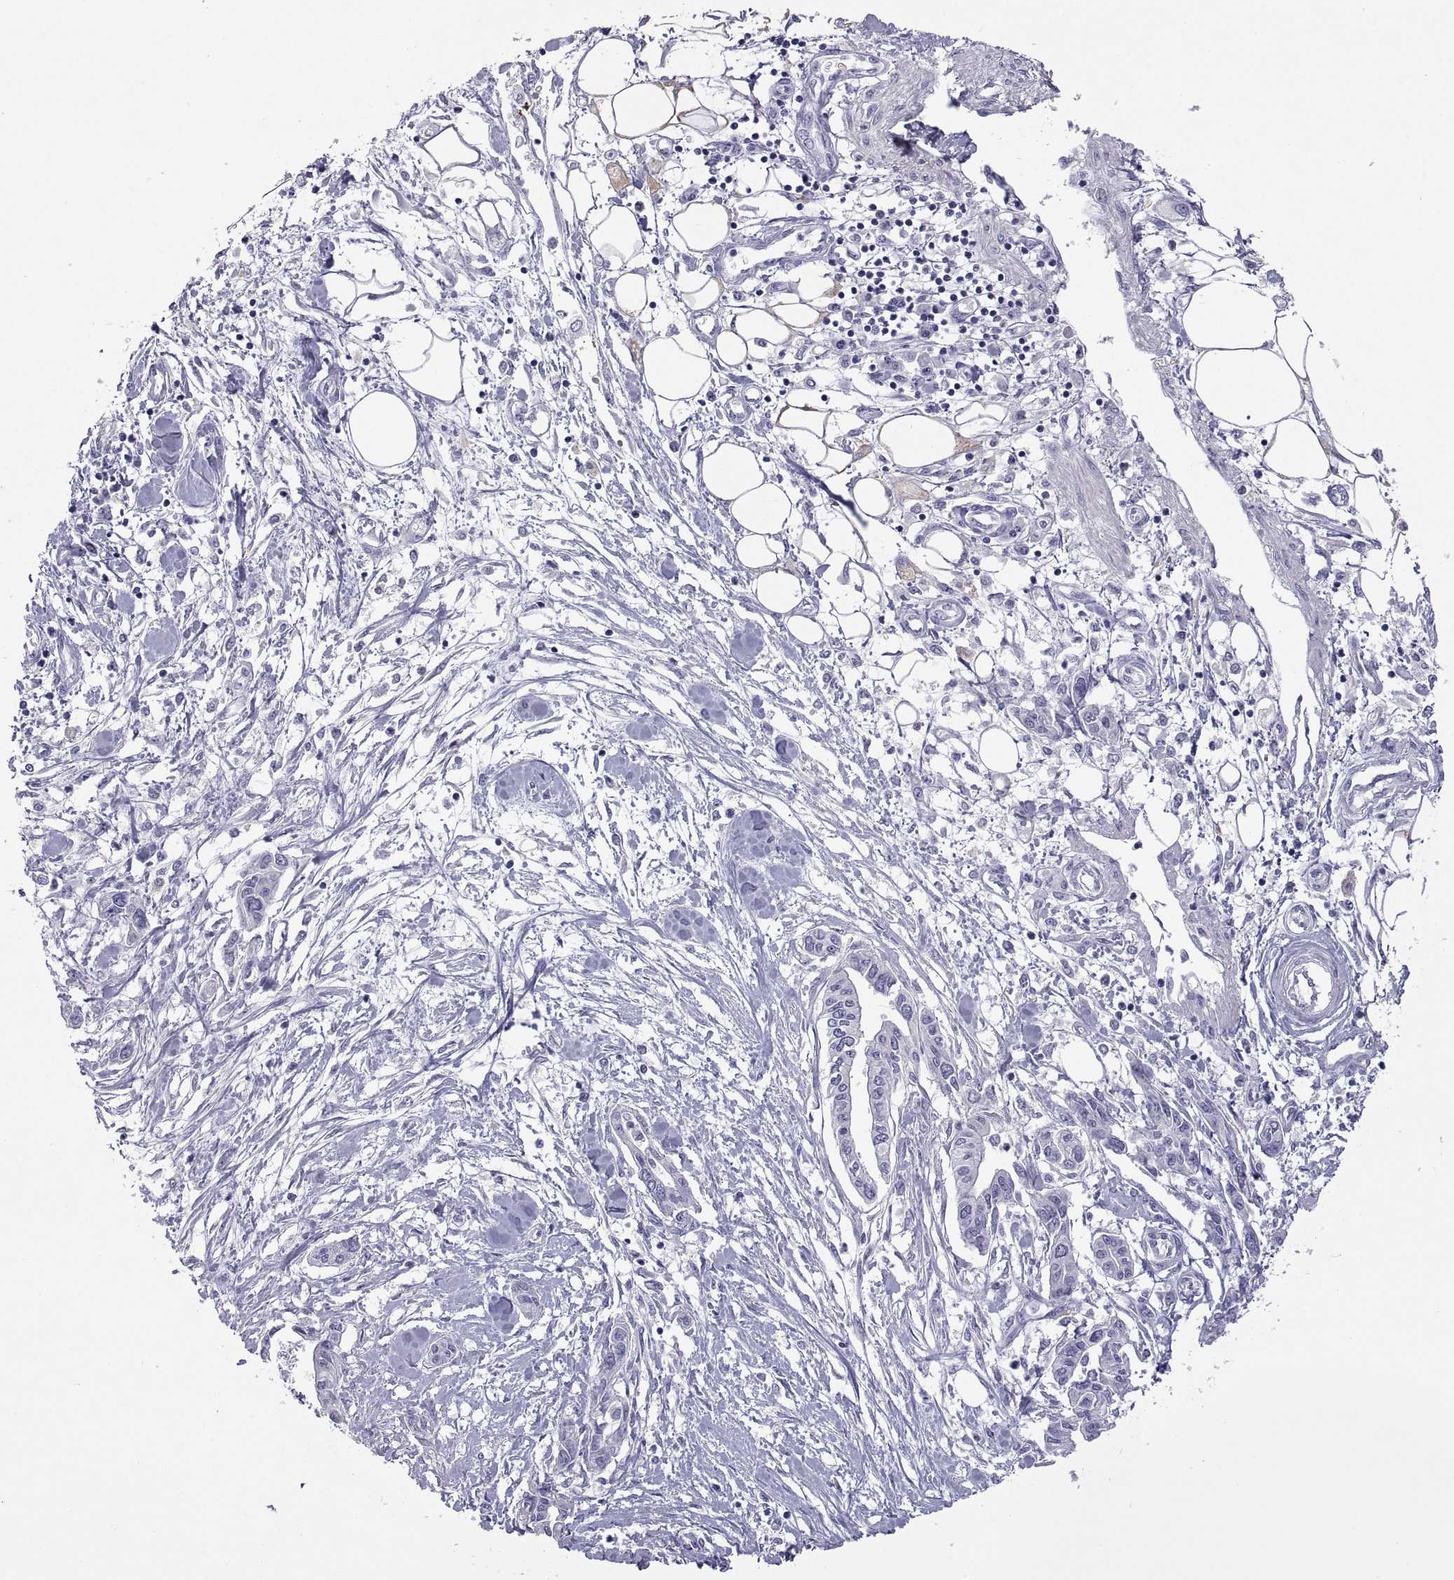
{"staining": {"intensity": "negative", "quantity": "none", "location": "none"}, "tissue": "pancreatic cancer", "cell_type": "Tumor cells", "image_type": "cancer", "snomed": [{"axis": "morphology", "description": "Adenocarcinoma, NOS"}, {"axis": "topography", "description": "Pancreas"}], "caption": "Pancreatic cancer stained for a protein using immunohistochemistry (IHC) demonstrates no expression tumor cells.", "gene": "VSX2", "patient": {"sex": "male", "age": 60}}